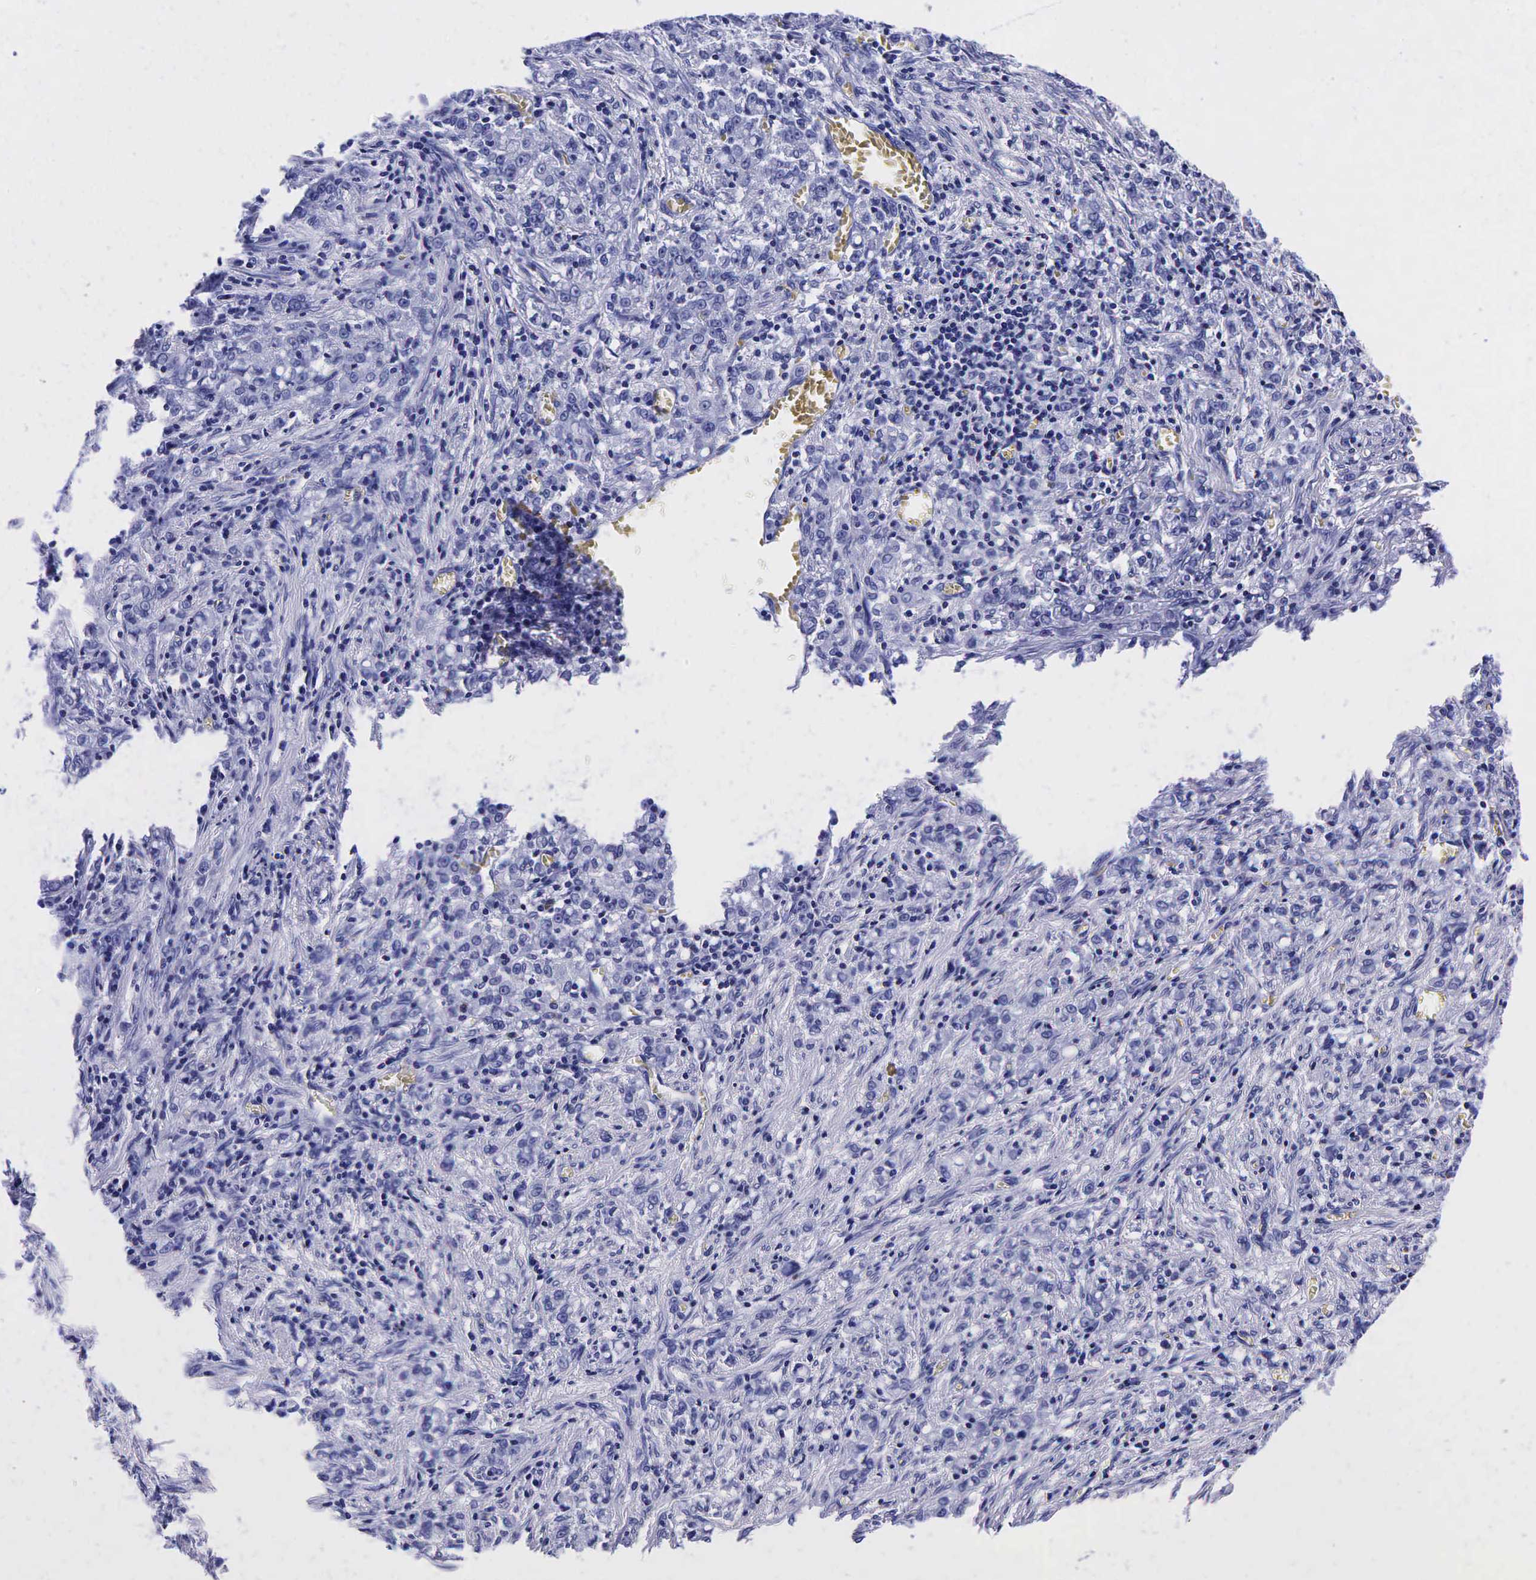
{"staining": {"intensity": "negative", "quantity": "none", "location": "none"}, "tissue": "stomach cancer", "cell_type": "Tumor cells", "image_type": "cancer", "snomed": [{"axis": "morphology", "description": "Adenocarcinoma, NOS"}, {"axis": "topography", "description": "Stomach"}], "caption": "The histopathology image displays no staining of tumor cells in stomach cancer (adenocarcinoma).", "gene": "TG", "patient": {"sex": "male", "age": 72}}